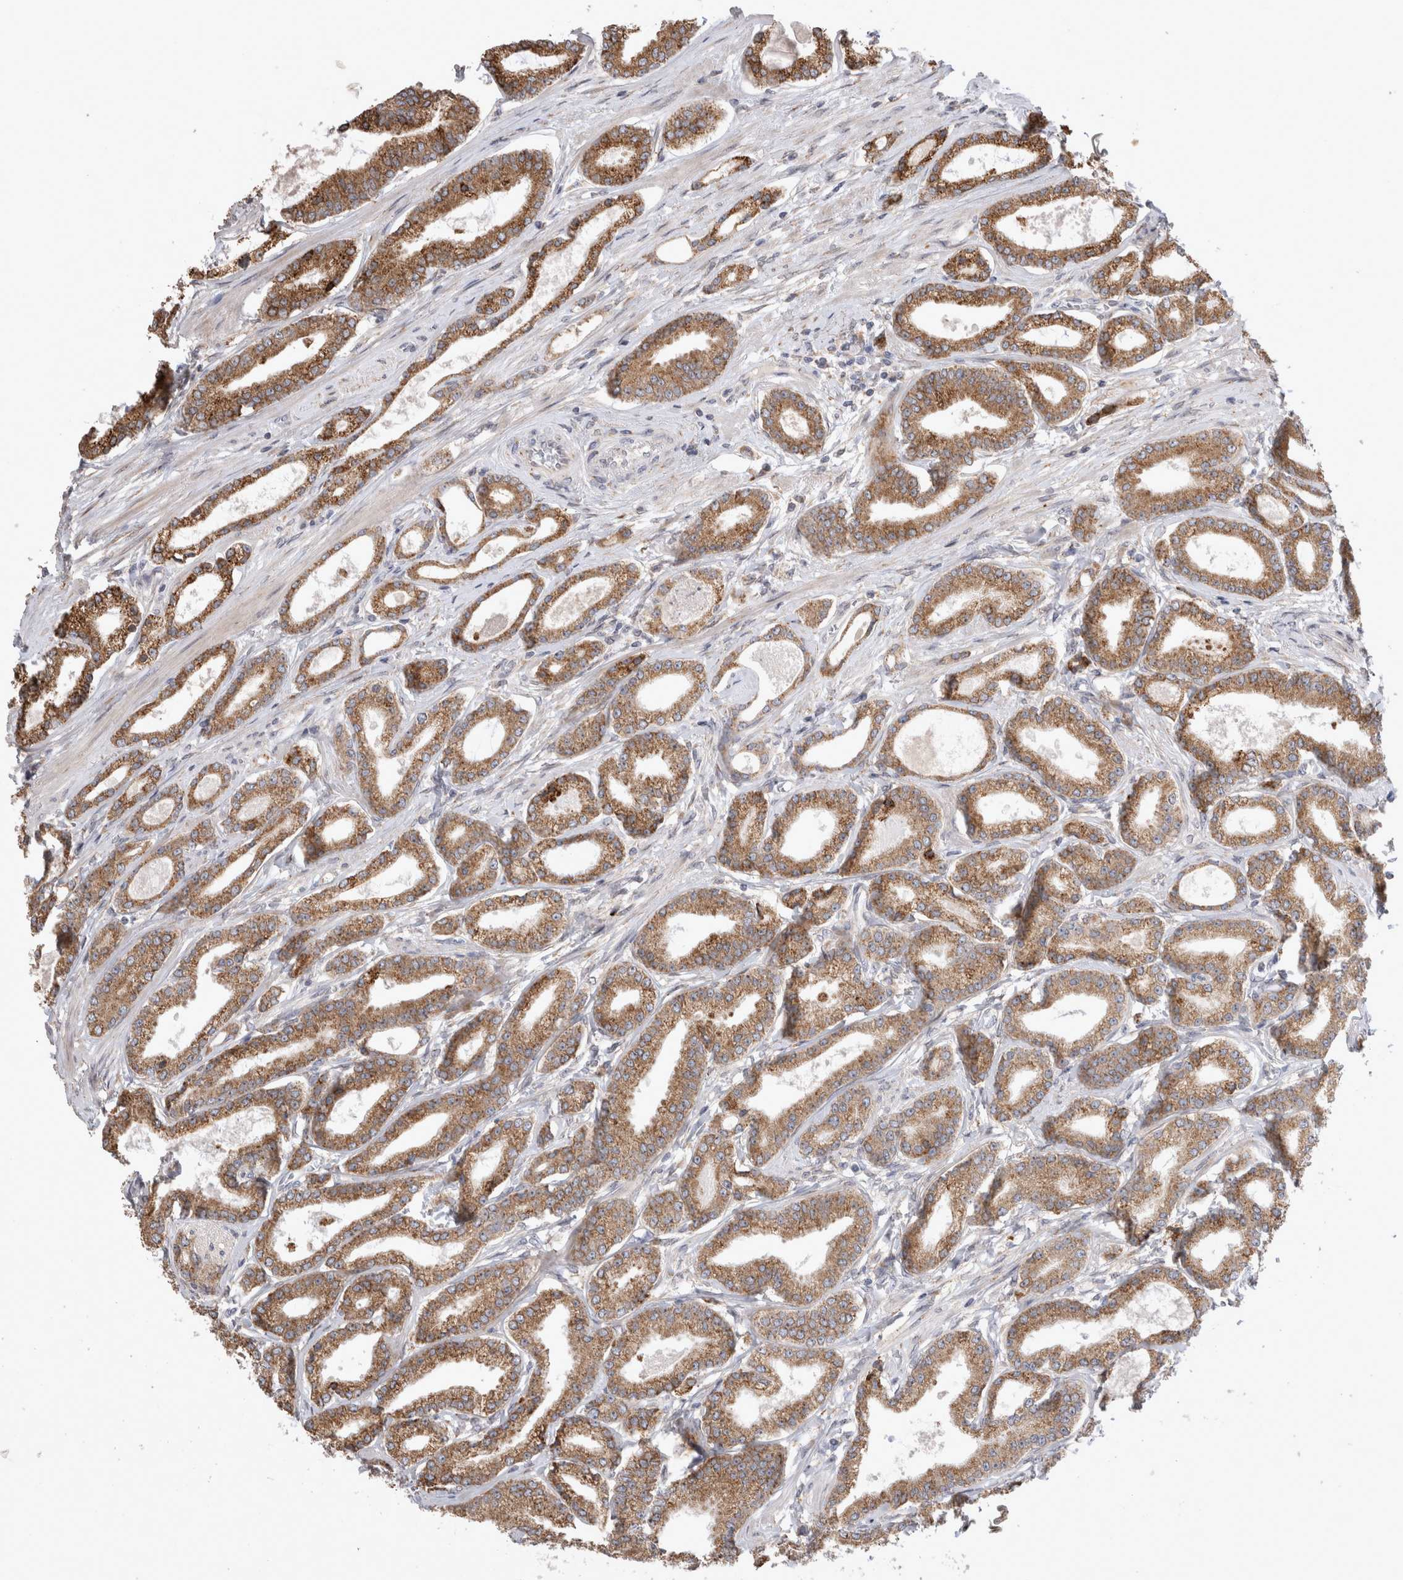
{"staining": {"intensity": "moderate", "quantity": ">75%", "location": "cytoplasmic/membranous"}, "tissue": "prostate cancer", "cell_type": "Tumor cells", "image_type": "cancer", "snomed": [{"axis": "morphology", "description": "Adenocarcinoma, Low grade"}, {"axis": "topography", "description": "Prostate"}], "caption": "Human adenocarcinoma (low-grade) (prostate) stained with a protein marker shows moderate staining in tumor cells.", "gene": "TRMT9B", "patient": {"sex": "male", "age": 60}}